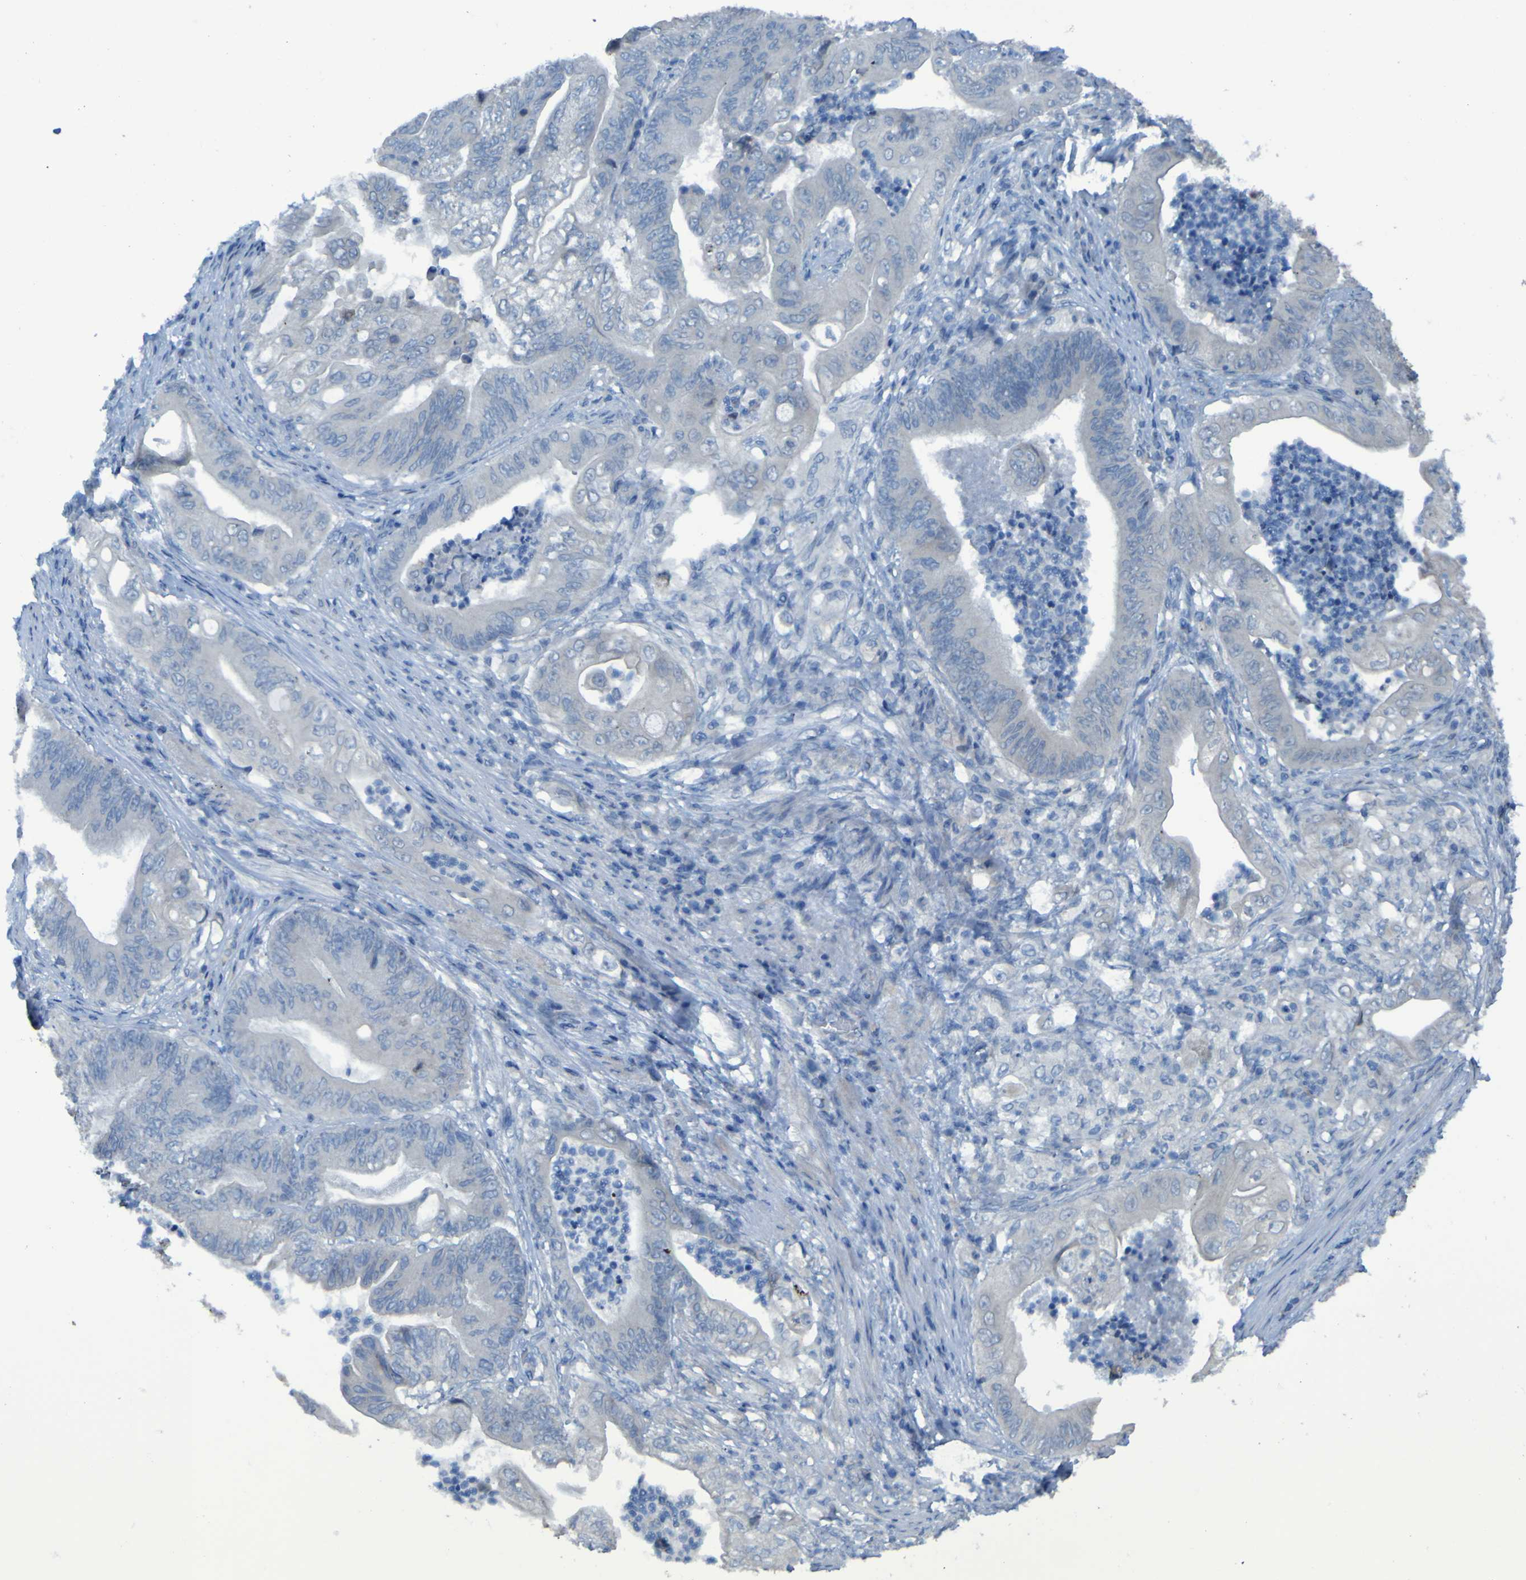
{"staining": {"intensity": "negative", "quantity": "none", "location": "none"}, "tissue": "stomach cancer", "cell_type": "Tumor cells", "image_type": "cancer", "snomed": [{"axis": "morphology", "description": "Adenocarcinoma, NOS"}, {"axis": "topography", "description": "Stomach"}], "caption": "This micrograph is of stomach cancer stained with IHC to label a protein in brown with the nuclei are counter-stained blue. There is no staining in tumor cells. (Brightfield microscopy of DAB (3,3'-diaminobenzidine) IHC at high magnification).", "gene": "CLDN18", "patient": {"sex": "female", "age": 73}}